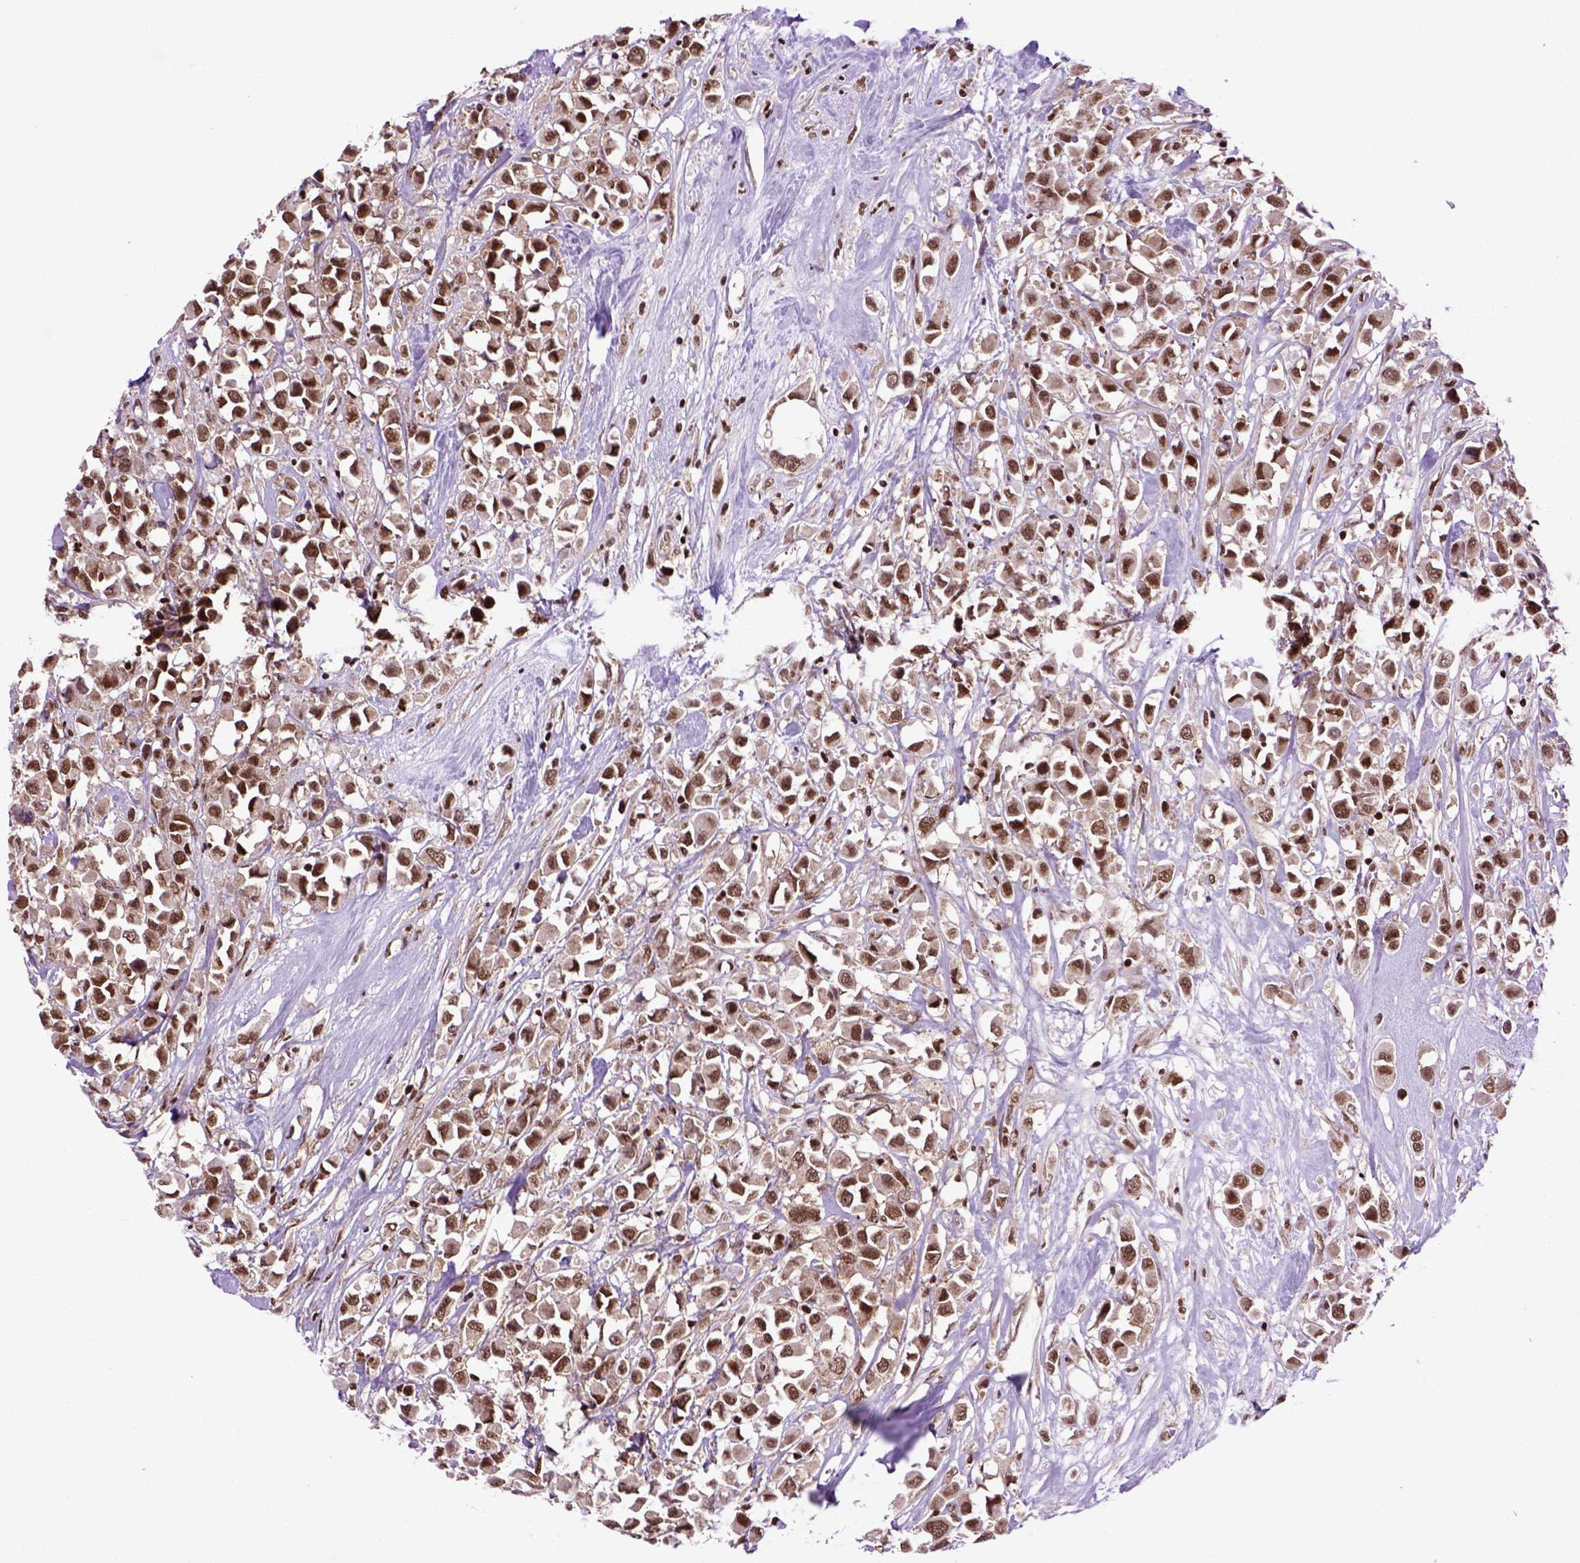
{"staining": {"intensity": "strong", "quantity": ">75%", "location": "nuclear"}, "tissue": "breast cancer", "cell_type": "Tumor cells", "image_type": "cancer", "snomed": [{"axis": "morphology", "description": "Duct carcinoma"}, {"axis": "topography", "description": "Breast"}], "caption": "Immunohistochemical staining of human breast cancer (infiltrating ductal carcinoma) exhibits high levels of strong nuclear protein staining in about >75% of tumor cells.", "gene": "CELF1", "patient": {"sex": "female", "age": 61}}